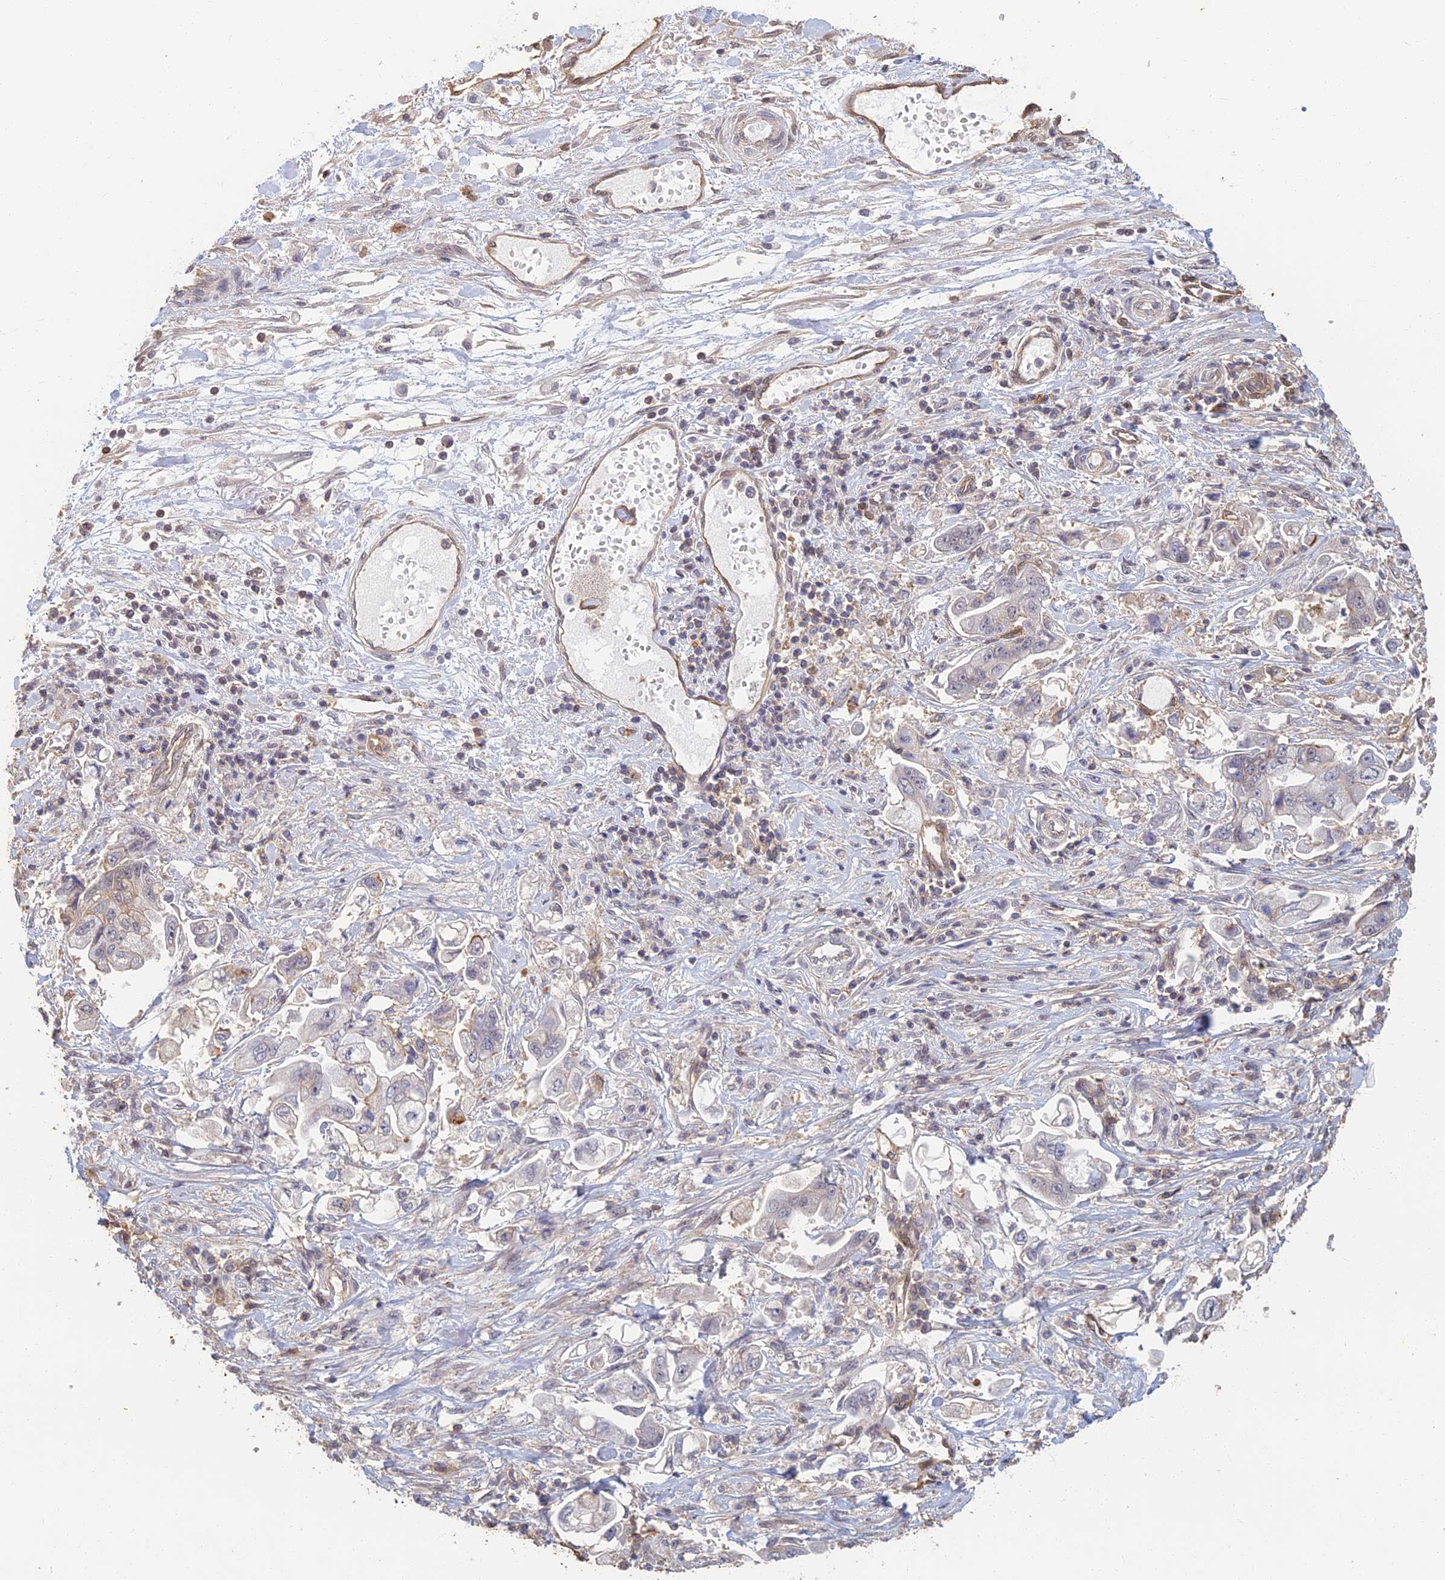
{"staining": {"intensity": "strong", "quantity": "<25%", "location": "cytoplasmic/membranous"}, "tissue": "stomach cancer", "cell_type": "Tumor cells", "image_type": "cancer", "snomed": [{"axis": "morphology", "description": "Adenocarcinoma, NOS"}, {"axis": "topography", "description": "Stomach"}], "caption": "Stomach cancer stained with a brown dye exhibits strong cytoplasmic/membranous positive staining in about <25% of tumor cells.", "gene": "LRRN3", "patient": {"sex": "male", "age": 62}}